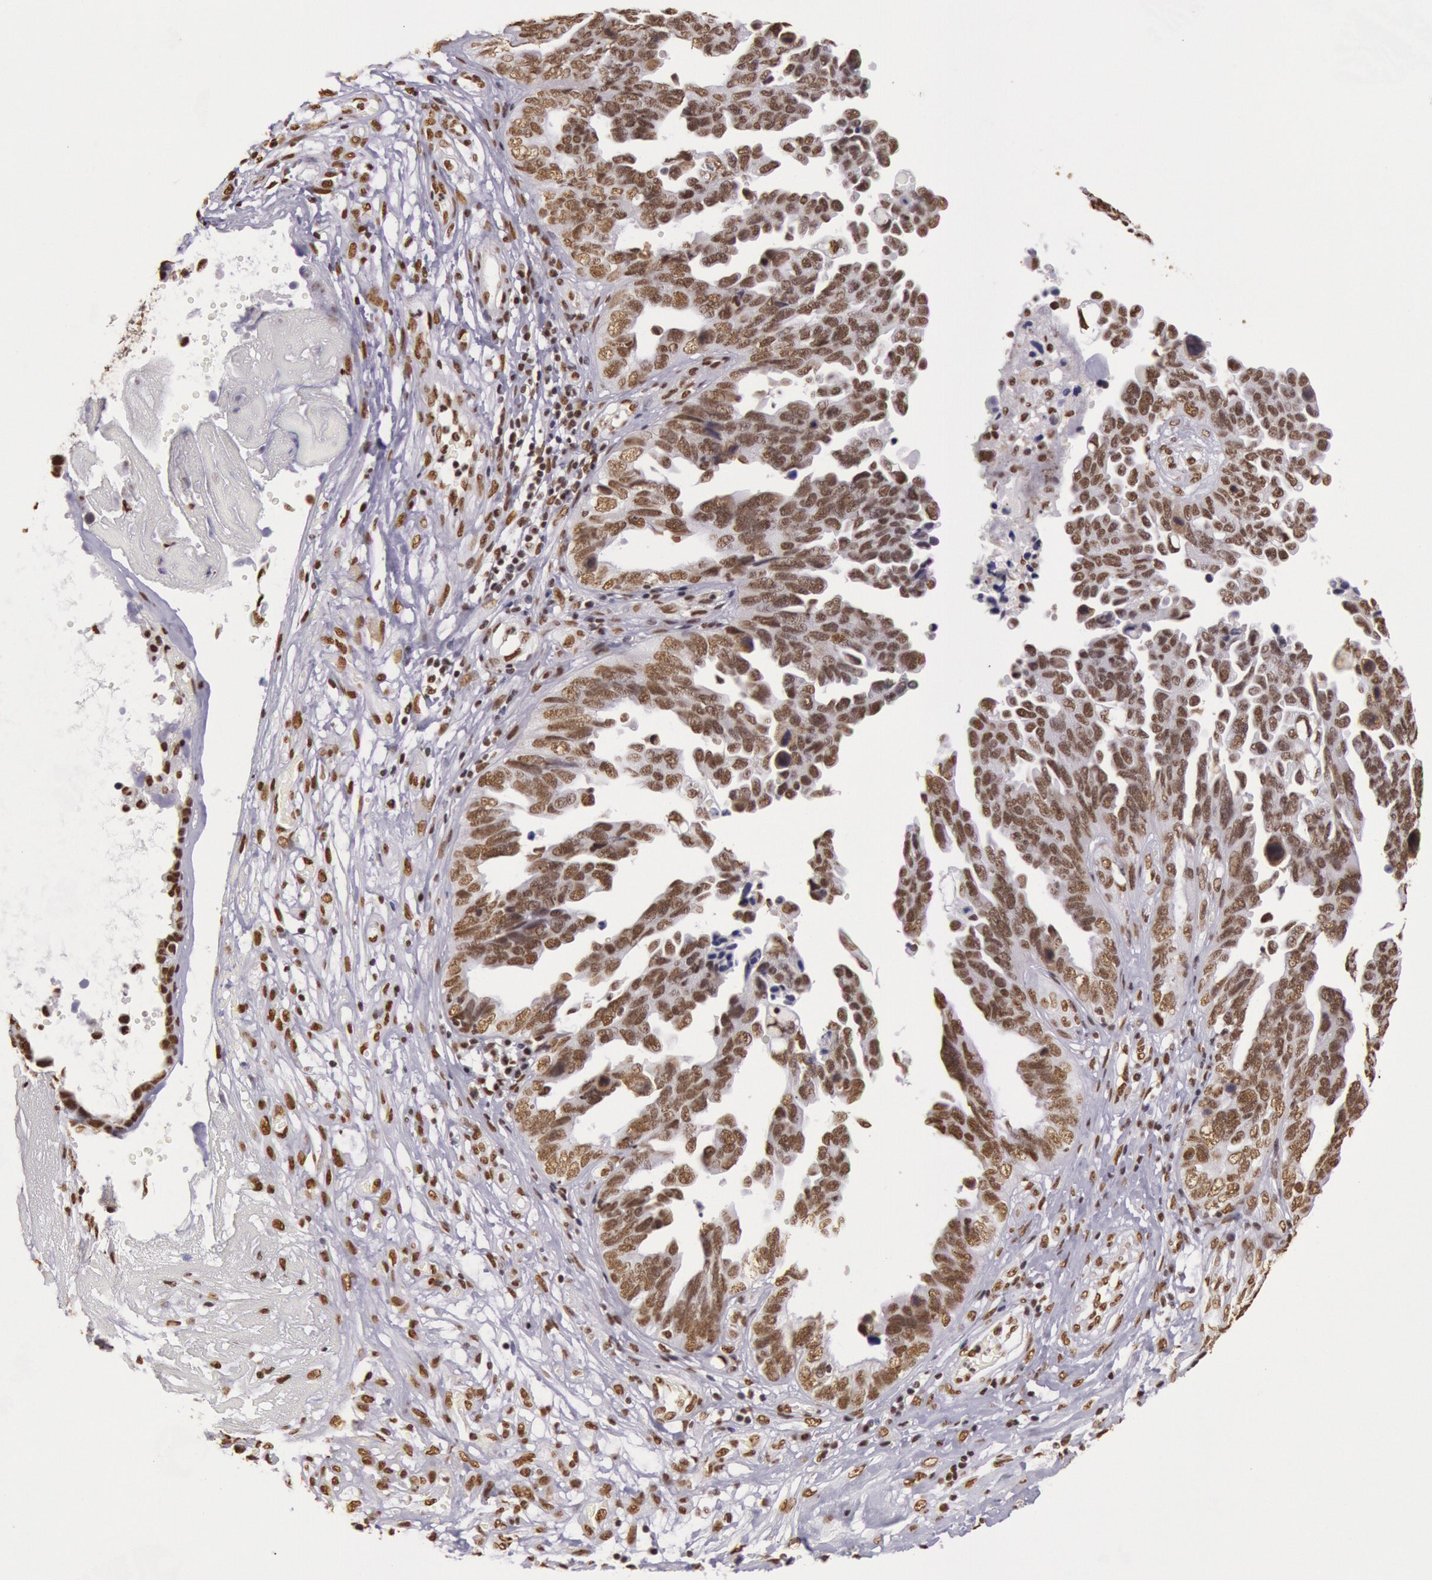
{"staining": {"intensity": "strong", "quantity": ">75%", "location": "nuclear"}, "tissue": "ovarian cancer", "cell_type": "Tumor cells", "image_type": "cancer", "snomed": [{"axis": "morphology", "description": "Cystadenocarcinoma, serous, NOS"}, {"axis": "topography", "description": "Ovary"}], "caption": "Tumor cells display high levels of strong nuclear positivity in approximately >75% of cells in human serous cystadenocarcinoma (ovarian).", "gene": "HNRNPH2", "patient": {"sex": "female", "age": 64}}